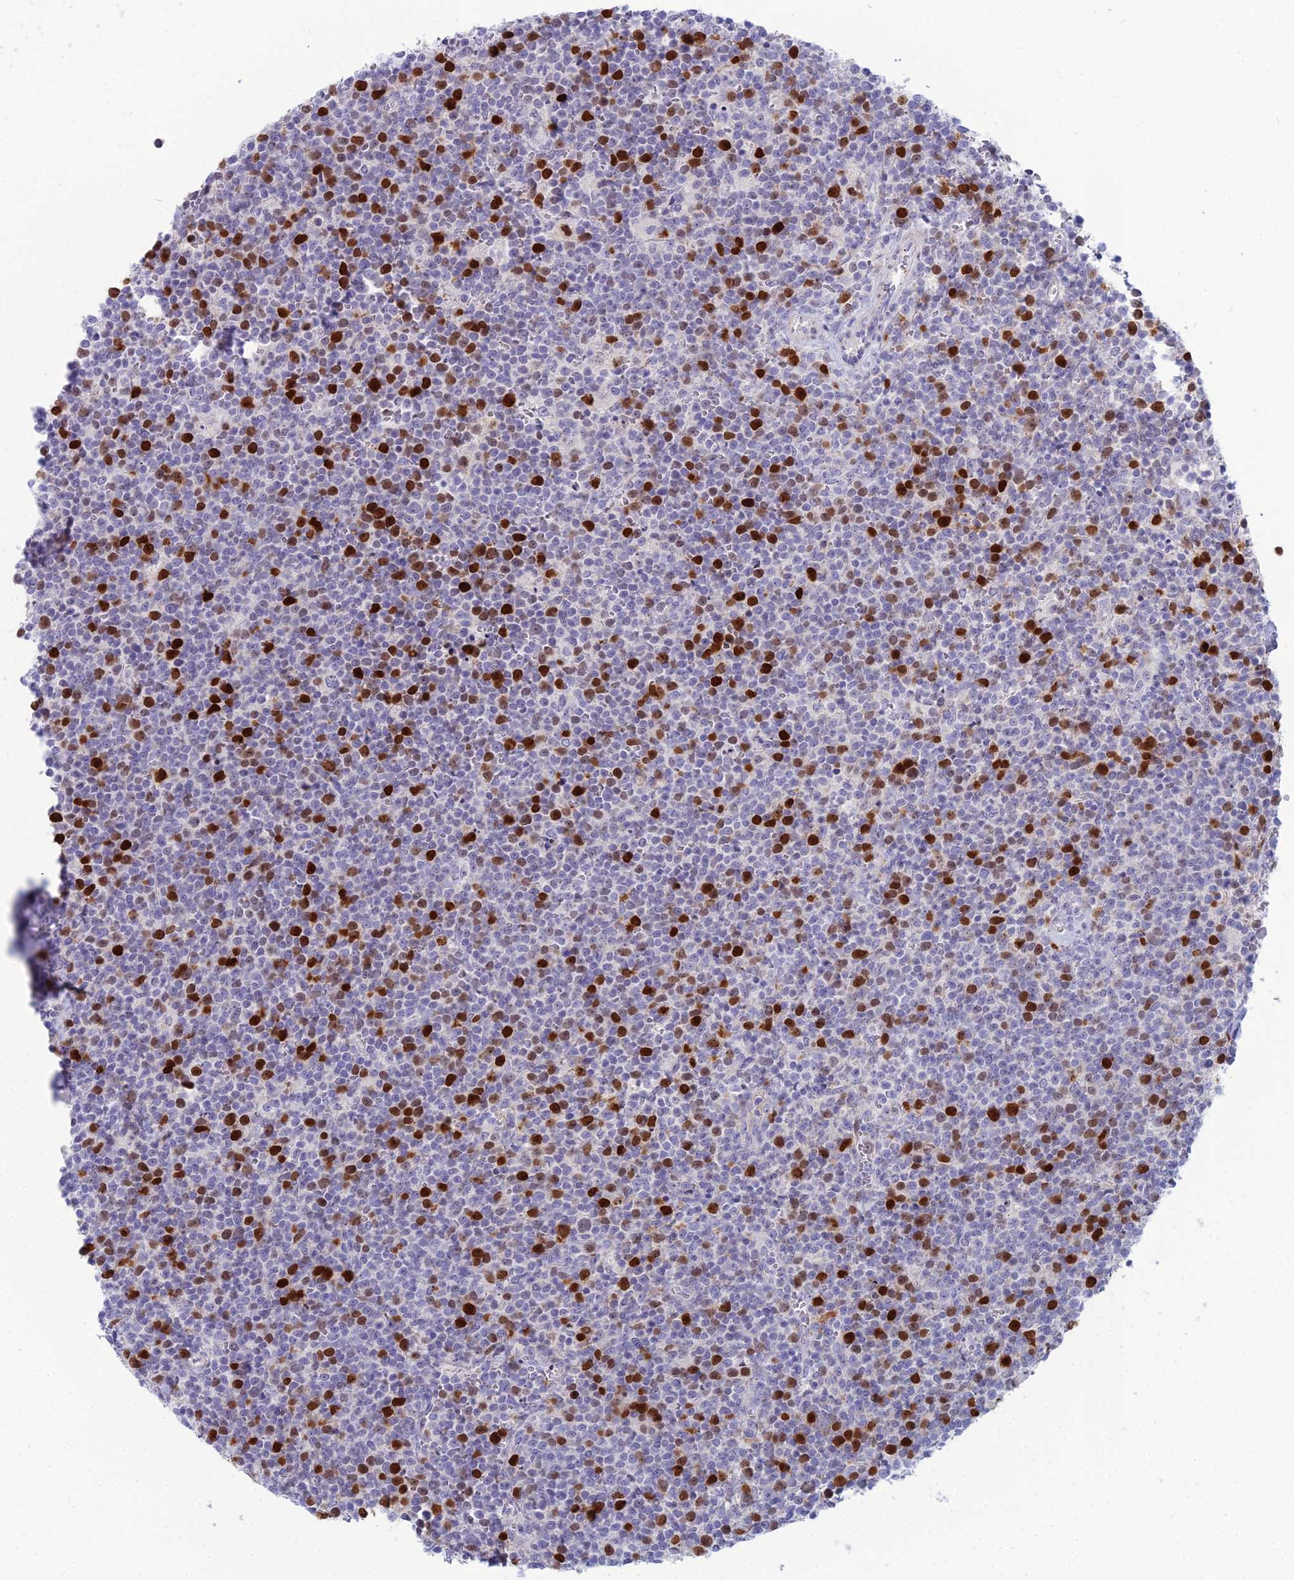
{"staining": {"intensity": "strong", "quantity": "<25%", "location": "nuclear"}, "tissue": "lymphoma", "cell_type": "Tumor cells", "image_type": "cancer", "snomed": [{"axis": "morphology", "description": "Malignant lymphoma, non-Hodgkin's type, High grade"}, {"axis": "topography", "description": "Lymph node"}], "caption": "This histopathology image shows malignant lymphoma, non-Hodgkin's type (high-grade) stained with immunohistochemistry (IHC) to label a protein in brown. The nuclear of tumor cells show strong positivity for the protein. Nuclei are counter-stained blue.", "gene": "NUSAP1", "patient": {"sex": "male", "age": 61}}